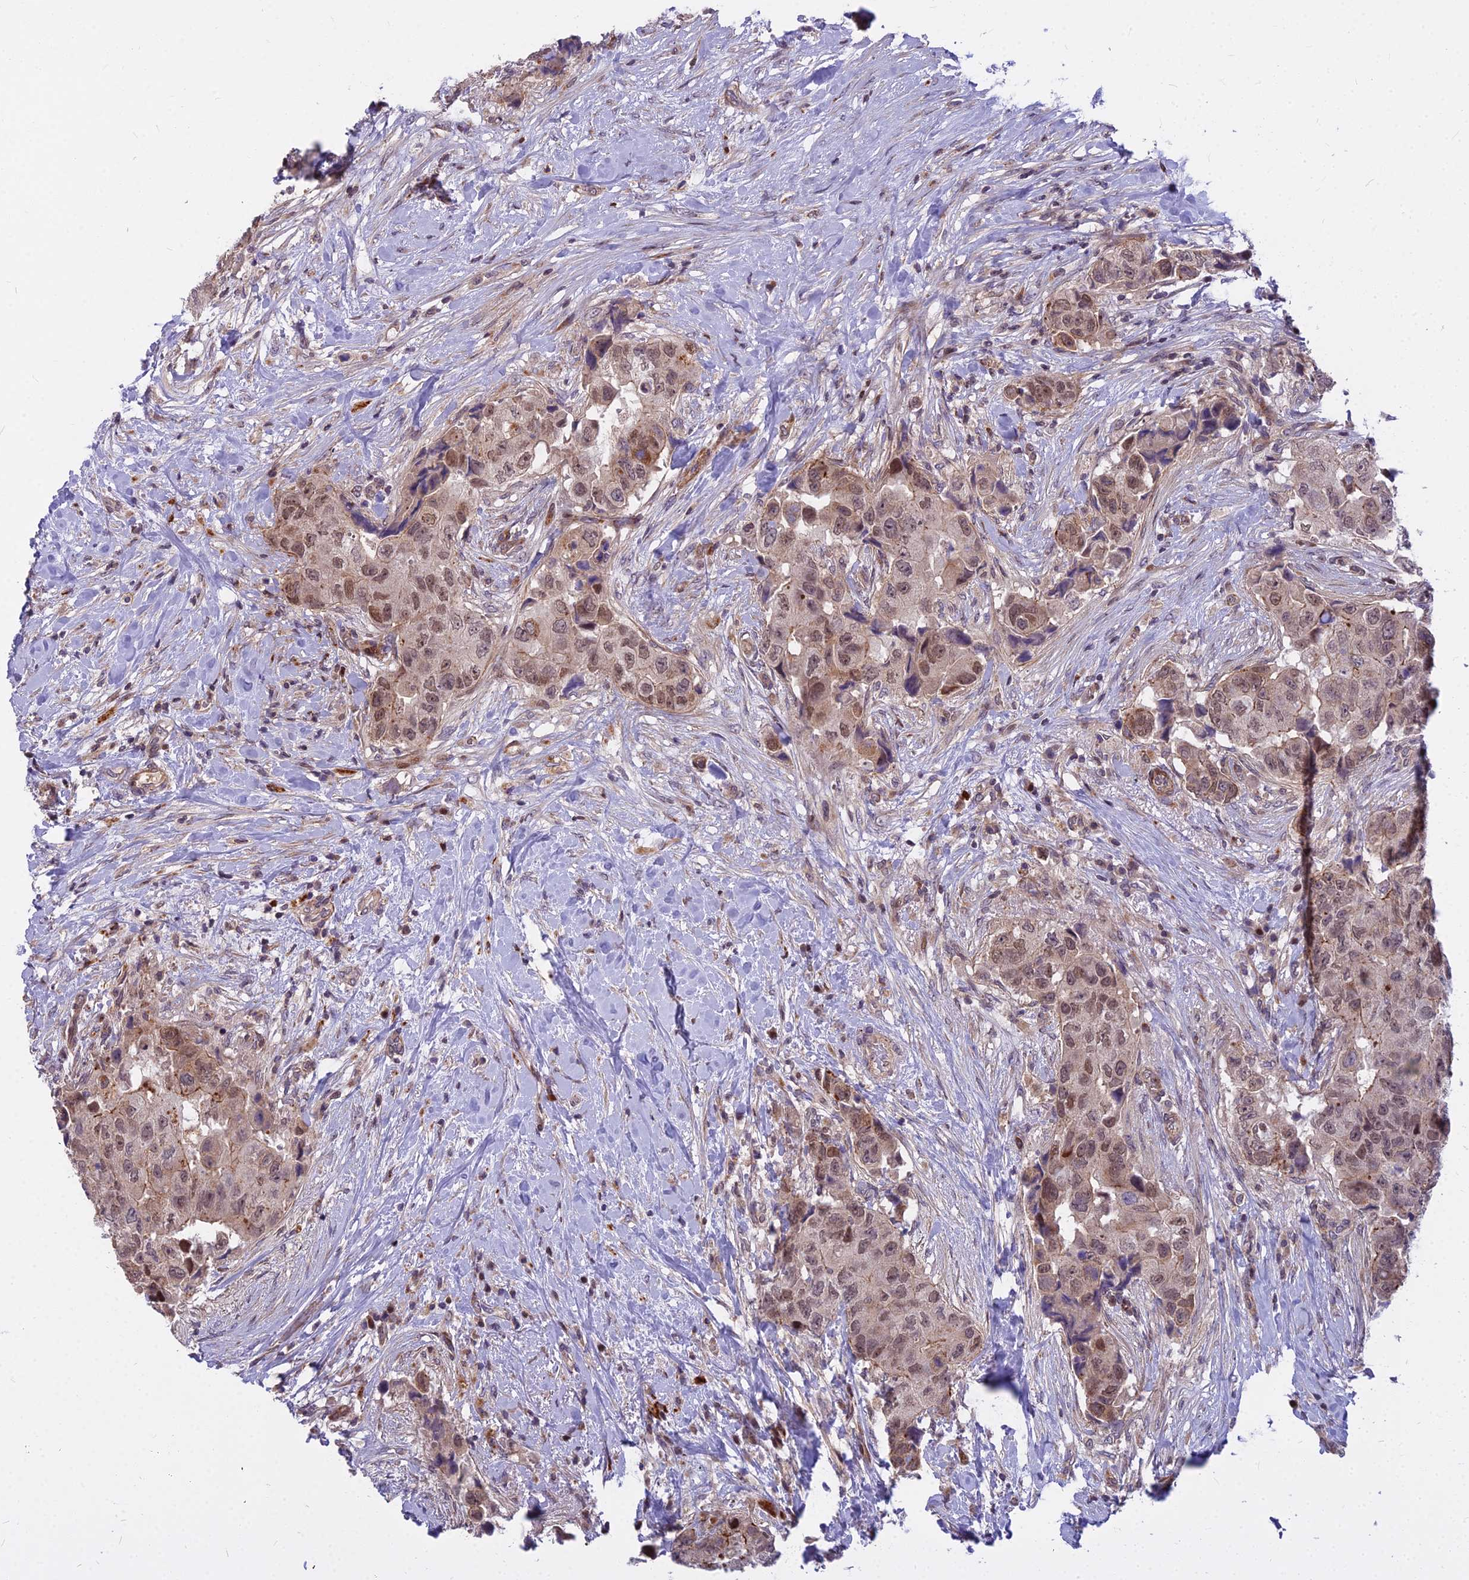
{"staining": {"intensity": "weak", "quantity": ">75%", "location": "cytoplasmic/membranous,nuclear"}, "tissue": "breast cancer", "cell_type": "Tumor cells", "image_type": "cancer", "snomed": [{"axis": "morphology", "description": "Normal tissue, NOS"}, {"axis": "morphology", "description": "Duct carcinoma"}, {"axis": "topography", "description": "Breast"}], "caption": "A micrograph of human breast intraductal carcinoma stained for a protein exhibits weak cytoplasmic/membranous and nuclear brown staining in tumor cells. (DAB (3,3'-diaminobenzidine) IHC with brightfield microscopy, high magnification).", "gene": "GLYATL3", "patient": {"sex": "female", "age": 62}}